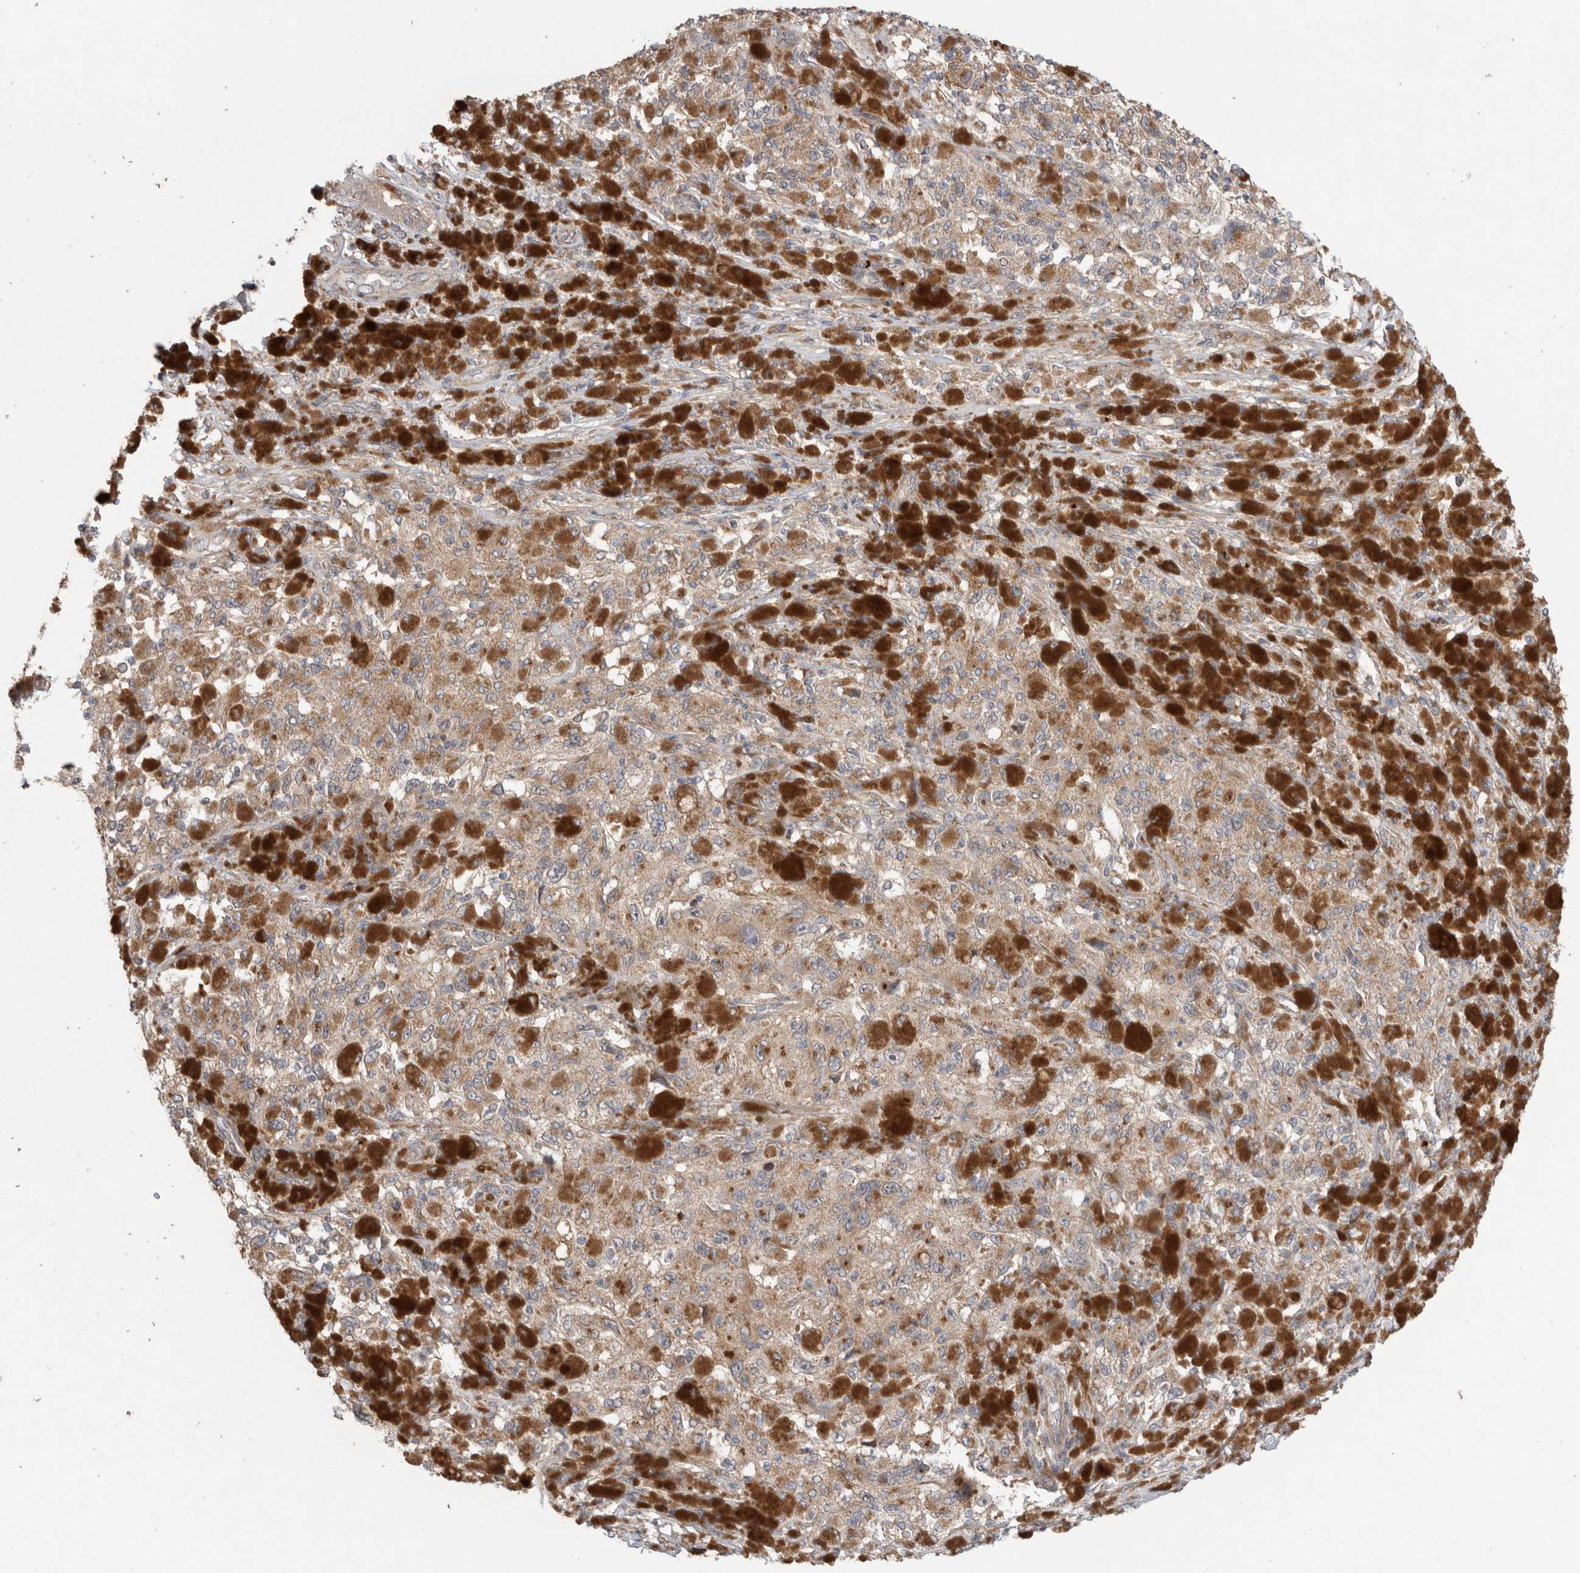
{"staining": {"intensity": "moderate", "quantity": ">75%", "location": "cytoplasmic/membranous"}, "tissue": "melanoma", "cell_type": "Tumor cells", "image_type": "cancer", "snomed": [{"axis": "morphology", "description": "Malignant melanoma, NOS"}, {"axis": "topography", "description": "Skin"}], "caption": "Immunohistochemical staining of melanoma displays medium levels of moderate cytoplasmic/membranous staining in about >75% of tumor cells.", "gene": "TRIM5", "patient": {"sex": "female", "age": 73}}